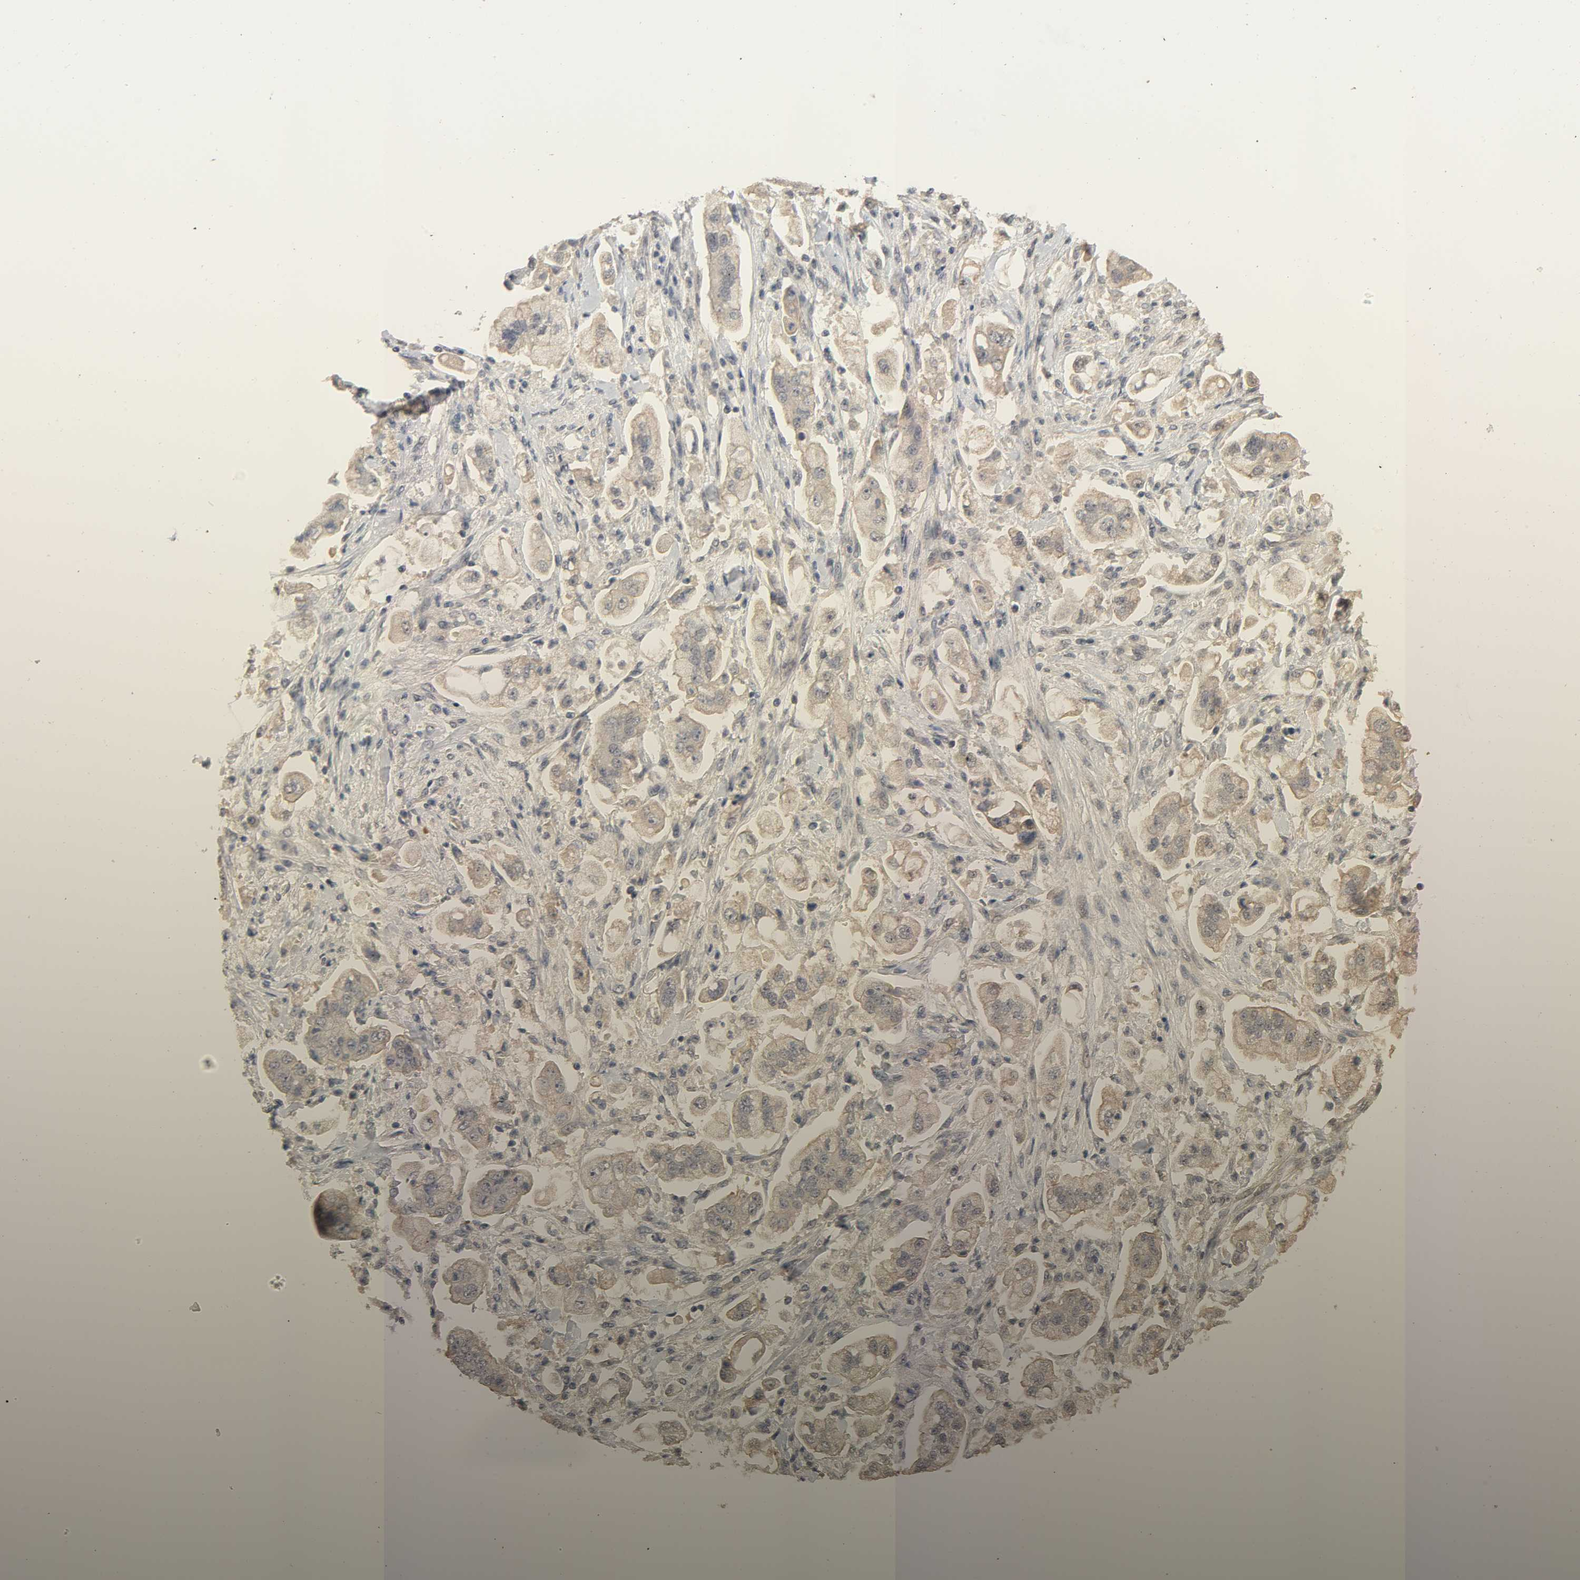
{"staining": {"intensity": "negative", "quantity": "none", "location": "none"}, "tissue": "stomach cancer", "cell_type": "Tumor cells", "image_type": "cancer", "snomed": [{"axis": "morphology", "description": "Adenocarcinoma, NOS"}, {"axis": "topography", "description": "Stomach"}], "caption": "DAB (3,3'-diaminobenzidine) immunohistochemical staining of human stomach adenocarcinoma demonstrates no significant staining in tumor cells.", "gene": "MAGEA8", "patient": {"sex": "male", "age": 62}}